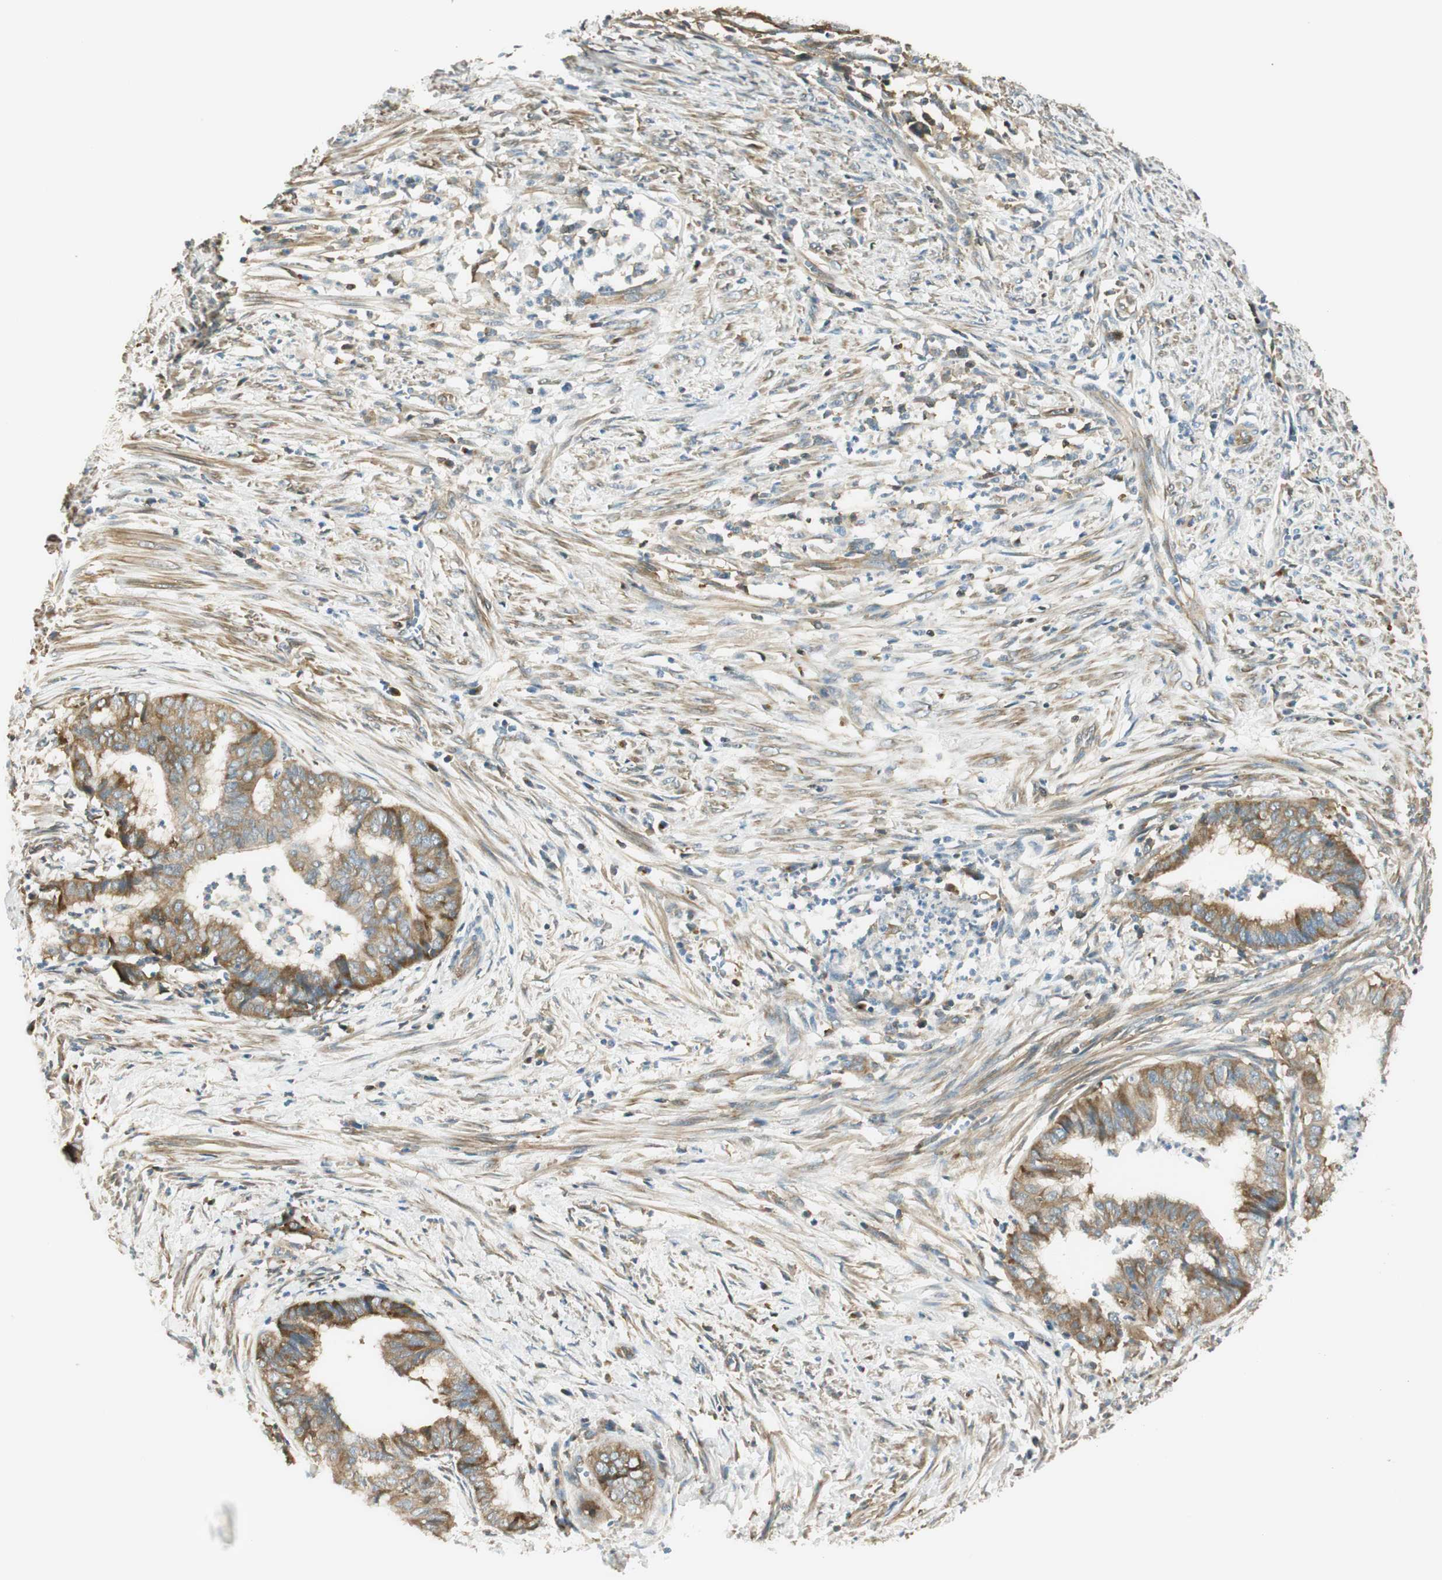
{"staining": {"intensity": "moderate", "quantity": ">75%", "location": "cytoplasmic/membranous"}, "tissue": "endometrial cancer", "cell_type": "Tumor cells", "image_type": "cancer", "snomed": [{"axis": "morphology", "description": "Necrosis, NOS"}, {"axis": "morphology", "description": "Adenocarcinoma, NOS"}, {"axis": "topography", "description": "Endometrium"}], "caption": "Protein expression analysis of endometrial adenocarcinoma demonstrates moderate cytoplasmic/membranous expression in approximately >75% of tumor cells.", "gene": "PI4K2B", "patient": {"sex": "female", "age": 79}}